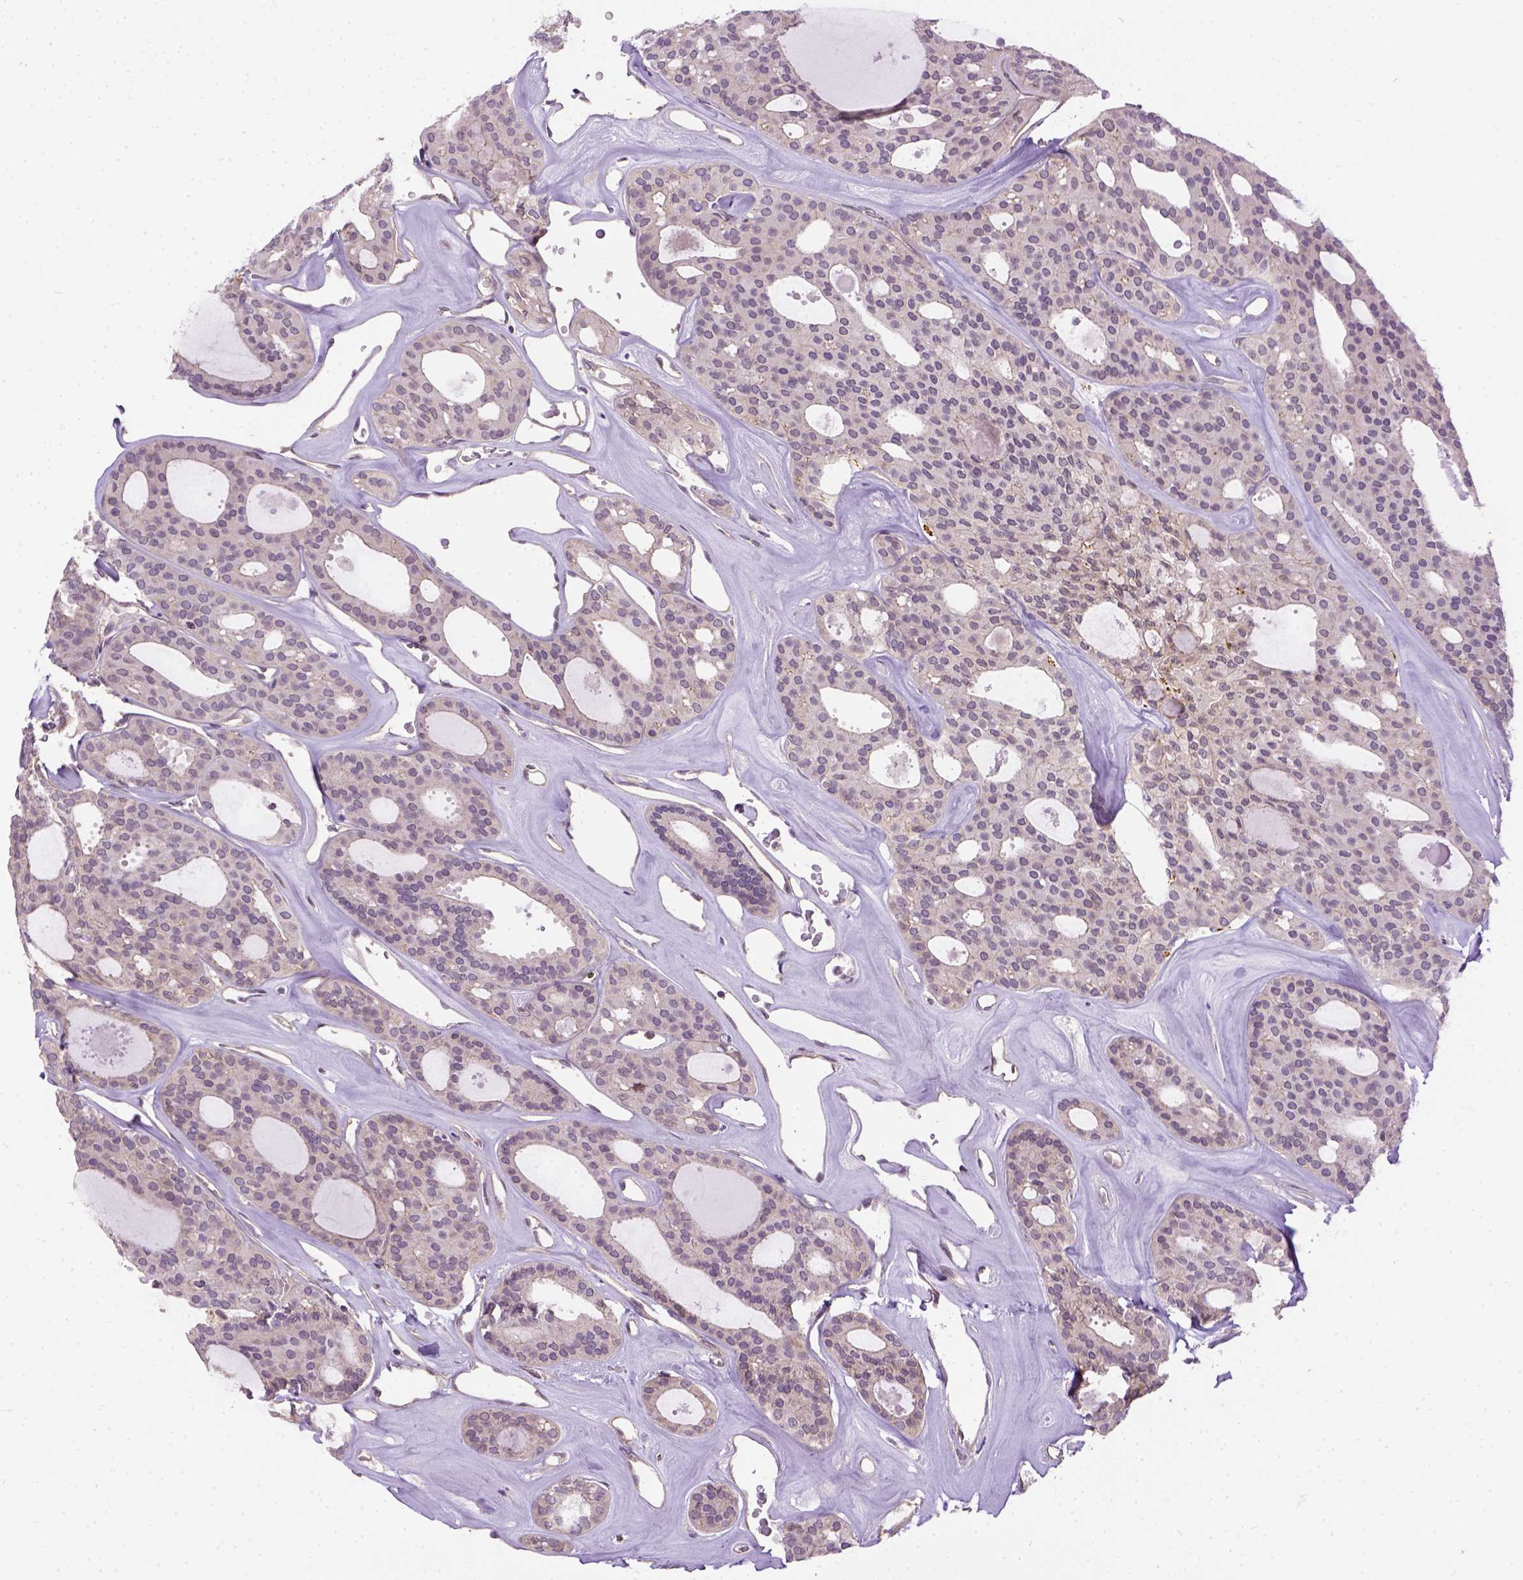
{"staining": {"intensity": "weak", "quantity": "25%-75%", "location": "cytoplasmic/membranous"}, "tissue": "thyroid cancer", "cell_type": "Tumor cells", "image_type": "cancer", "snomed": [{"axis": "morphology", "description": "Follicular adenoma carcinoma, NOS"}, {"axis": "topography", "description": "Thyroid gland"}], "caption": "Immunohistochemistry image of human thyroid cancer stained for a protein (brown), which displays low levels of weak cytoplasmic/membranous expression in about 25%-75% of tumor cells.", "gene": "KAZN", "patient": {"sex": "male", "age": 75}}